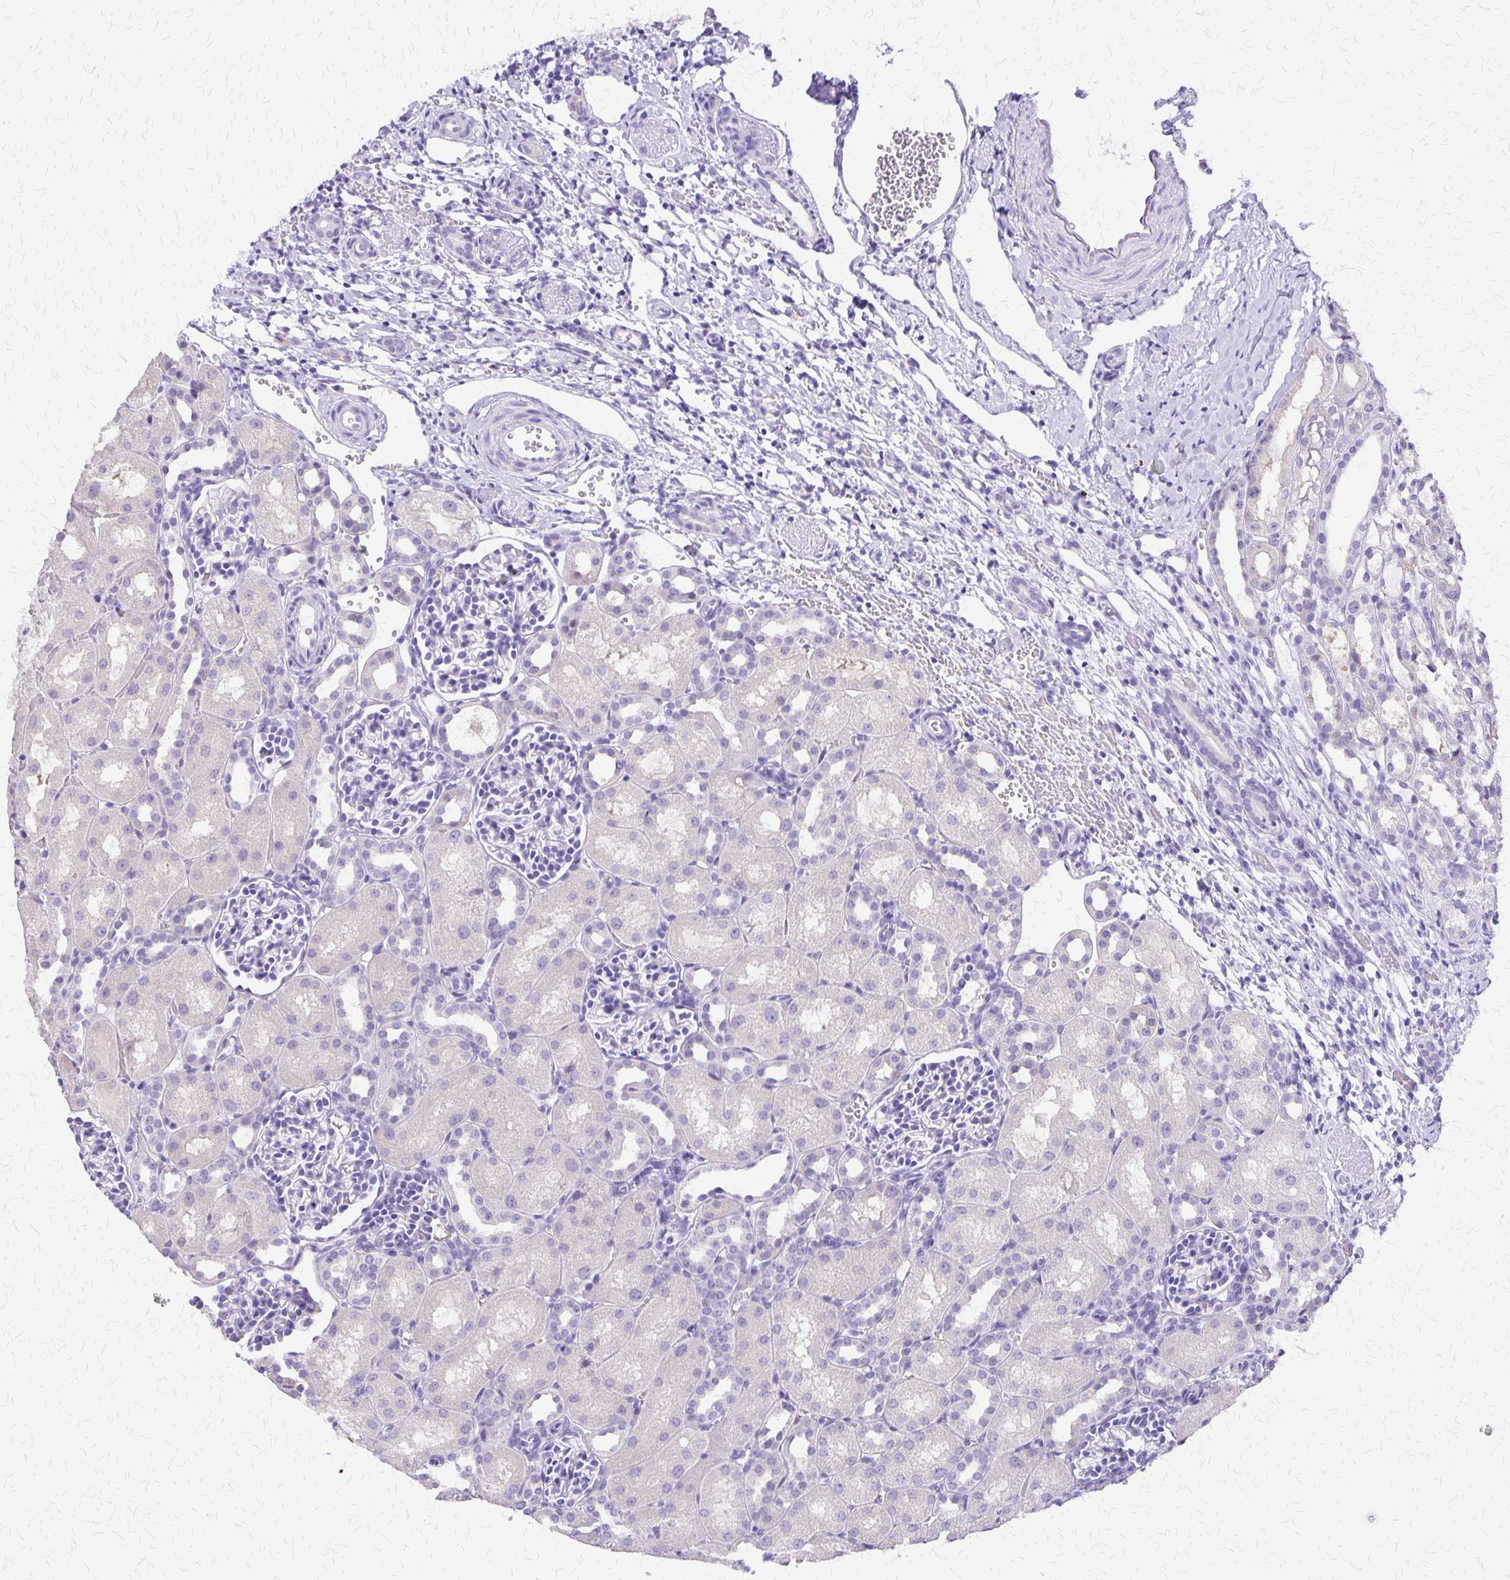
{"staining": {"intensity": "negative", "quantity": "none", "location": "none"}, "tissue": "kidney", "cell_type": "Cells in glomeruli", "image_type": "normal", "snomed": [{"axis": "morphology", "description": "Normal tissue, NOS"}, {"axis": "topography", "description": "Kidney"}], "caption": "The photomicrograph shows no staining of cells in glomeruli in normal kidney.", "gene": "SI", "patient": {"sex": "male", "age": 1}}